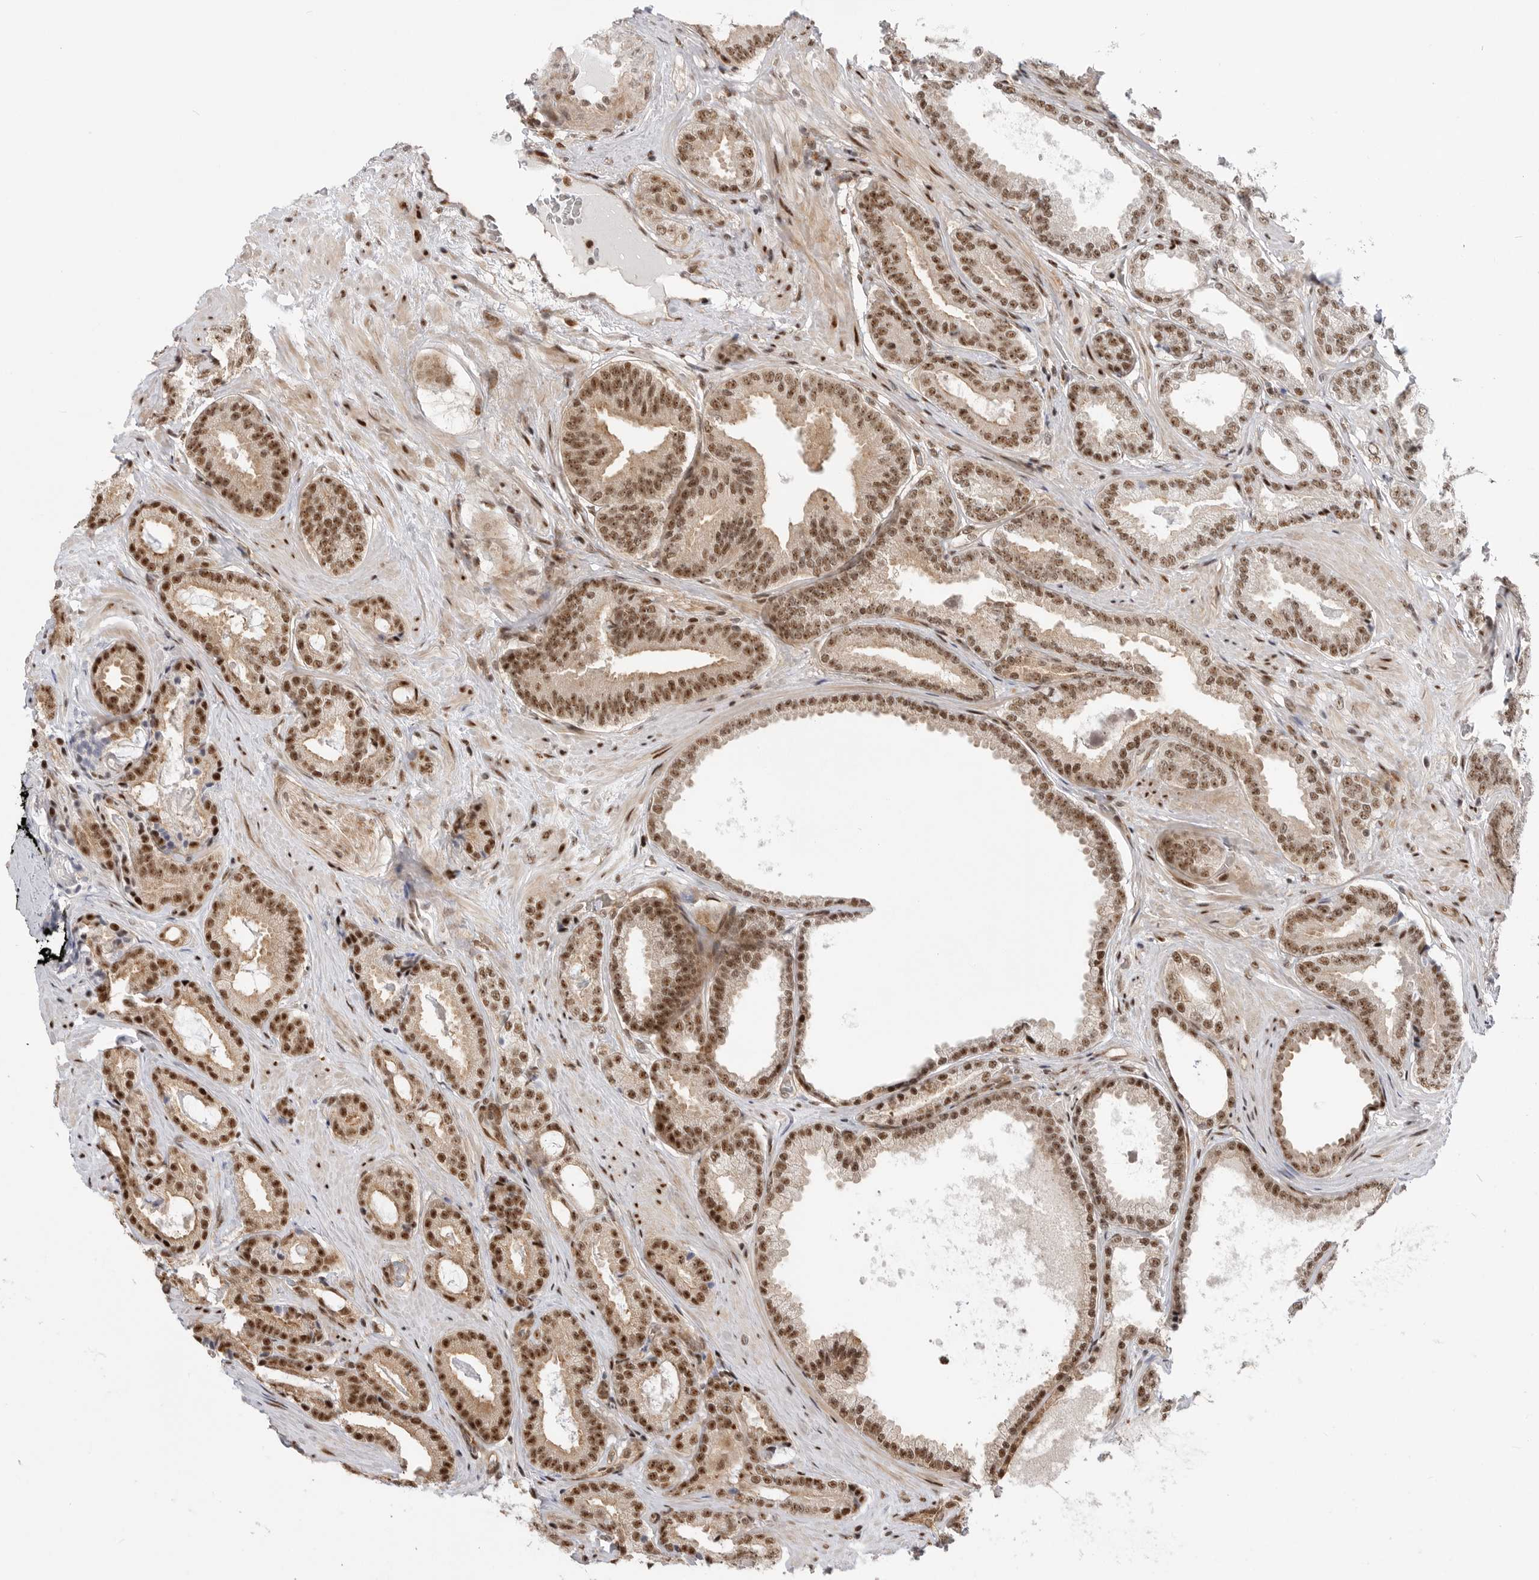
{"staining": {"intensity": "strong", "quantity": ">75%", "location": "nuclear"}, "tissue": "prostate cancer", "cell_type": "Tumor cells", "image_type": "cancer", "snomed": [{"axis": "morphology", "description": "Adenocarcinoma, Low grade"}, {"axis": "topography", "description": "Prostate"}], "caption": "Prostate cancer (low-grade adenocarcinoma) stained with immunohistochemistry exhibits strong nuclear staining in approximately >75% of tumor cells.", "gene": "GPATCH2", "patient": {"sex": "male", "age": 71}}